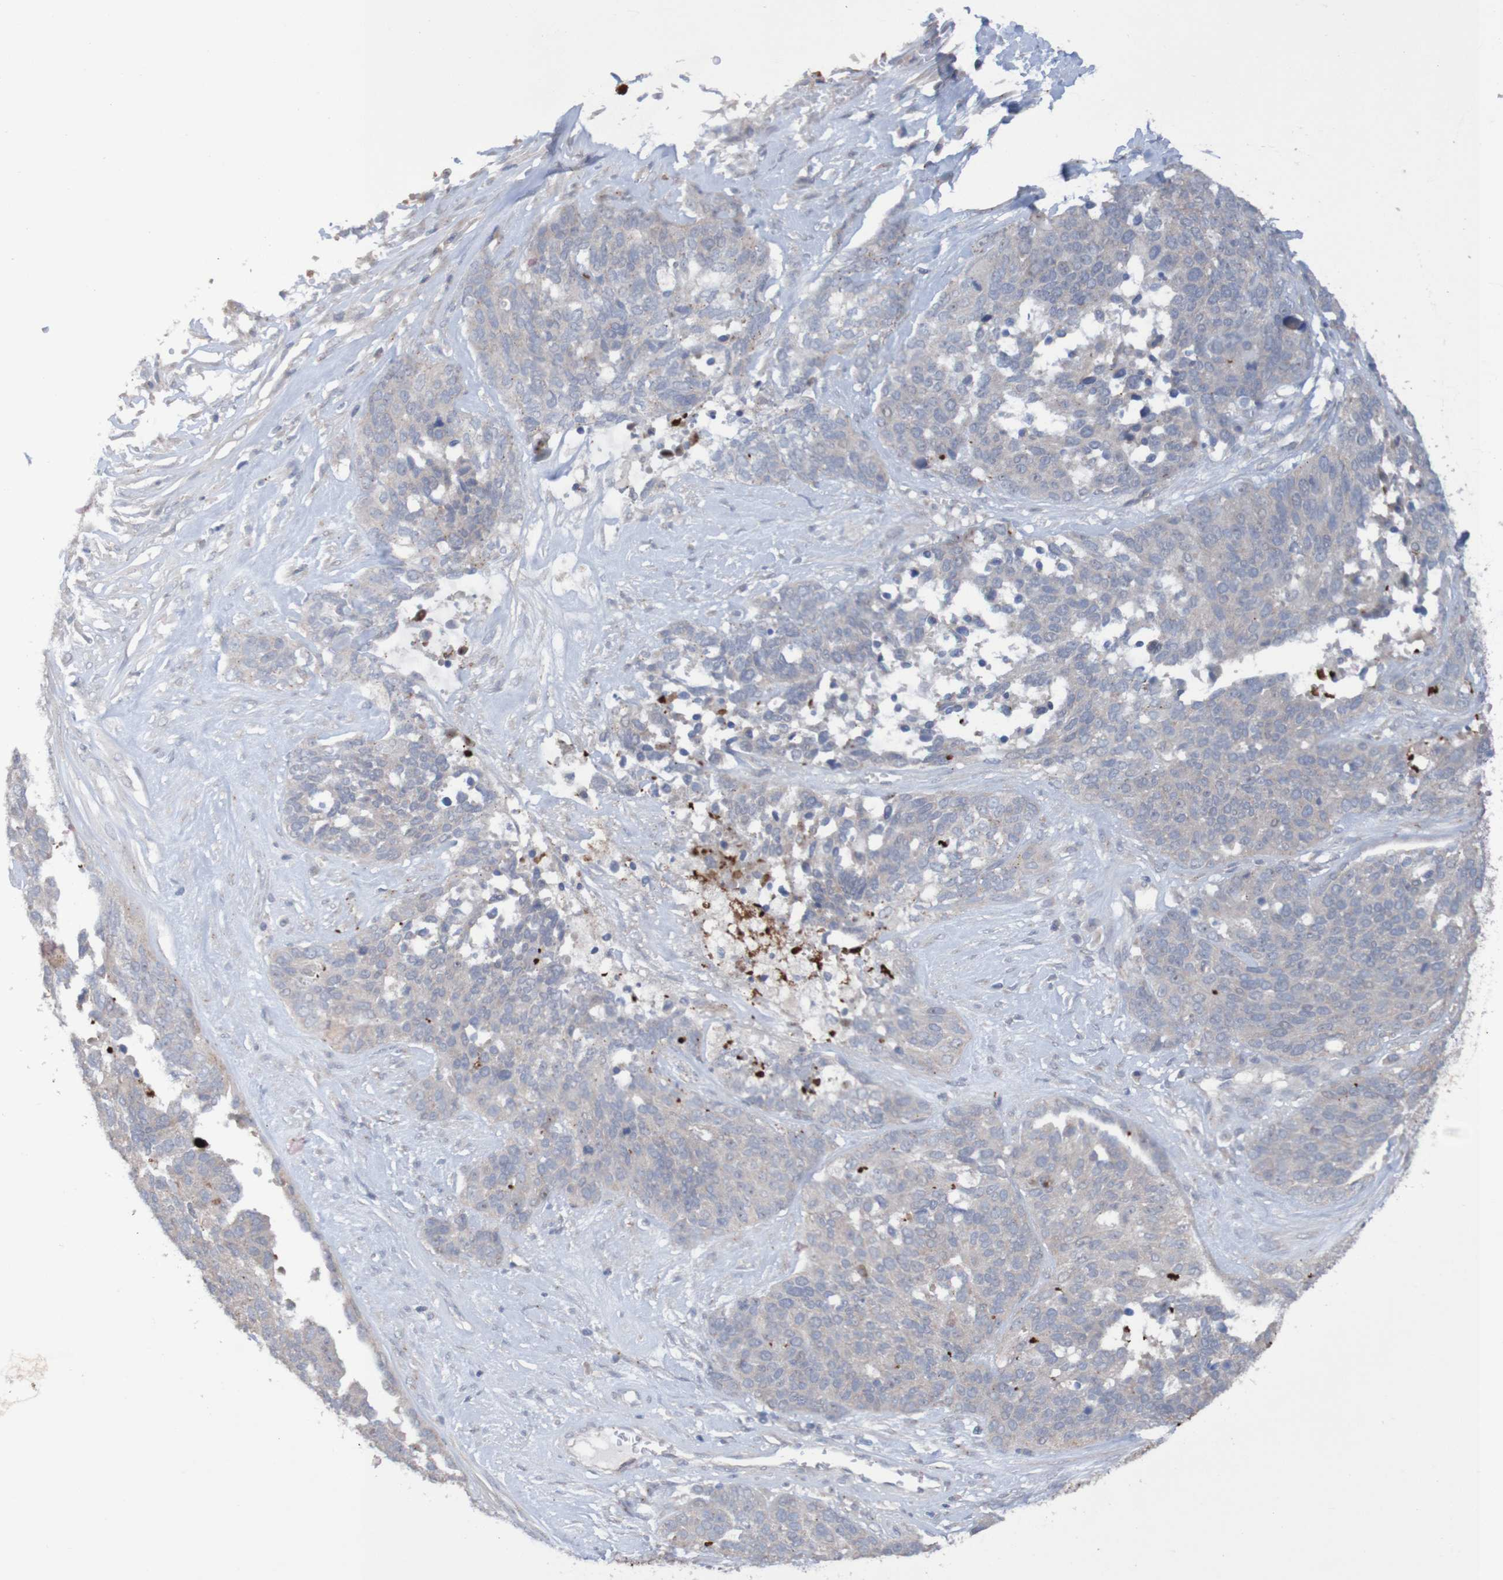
{"staining": {"intensity": "negative", "quantity": "none", "location": "none"}, "tissue": "ovarian cancer", "cell_type": "Tumor cells", "image_type": "cancer", "snomed": [{"axis": "morphology", "description": "Cystadenocarcinoma, serous, NOS"}, {"axis": "topography", "description": "Ovary"}], "caption": "This is an IHC photomicrograph of serous cystadenocarcinoma (ovarian). There is no expression in tumor cells.", "gene": "ANGPT4", "patient": {"sex": "female", "age": 44}}